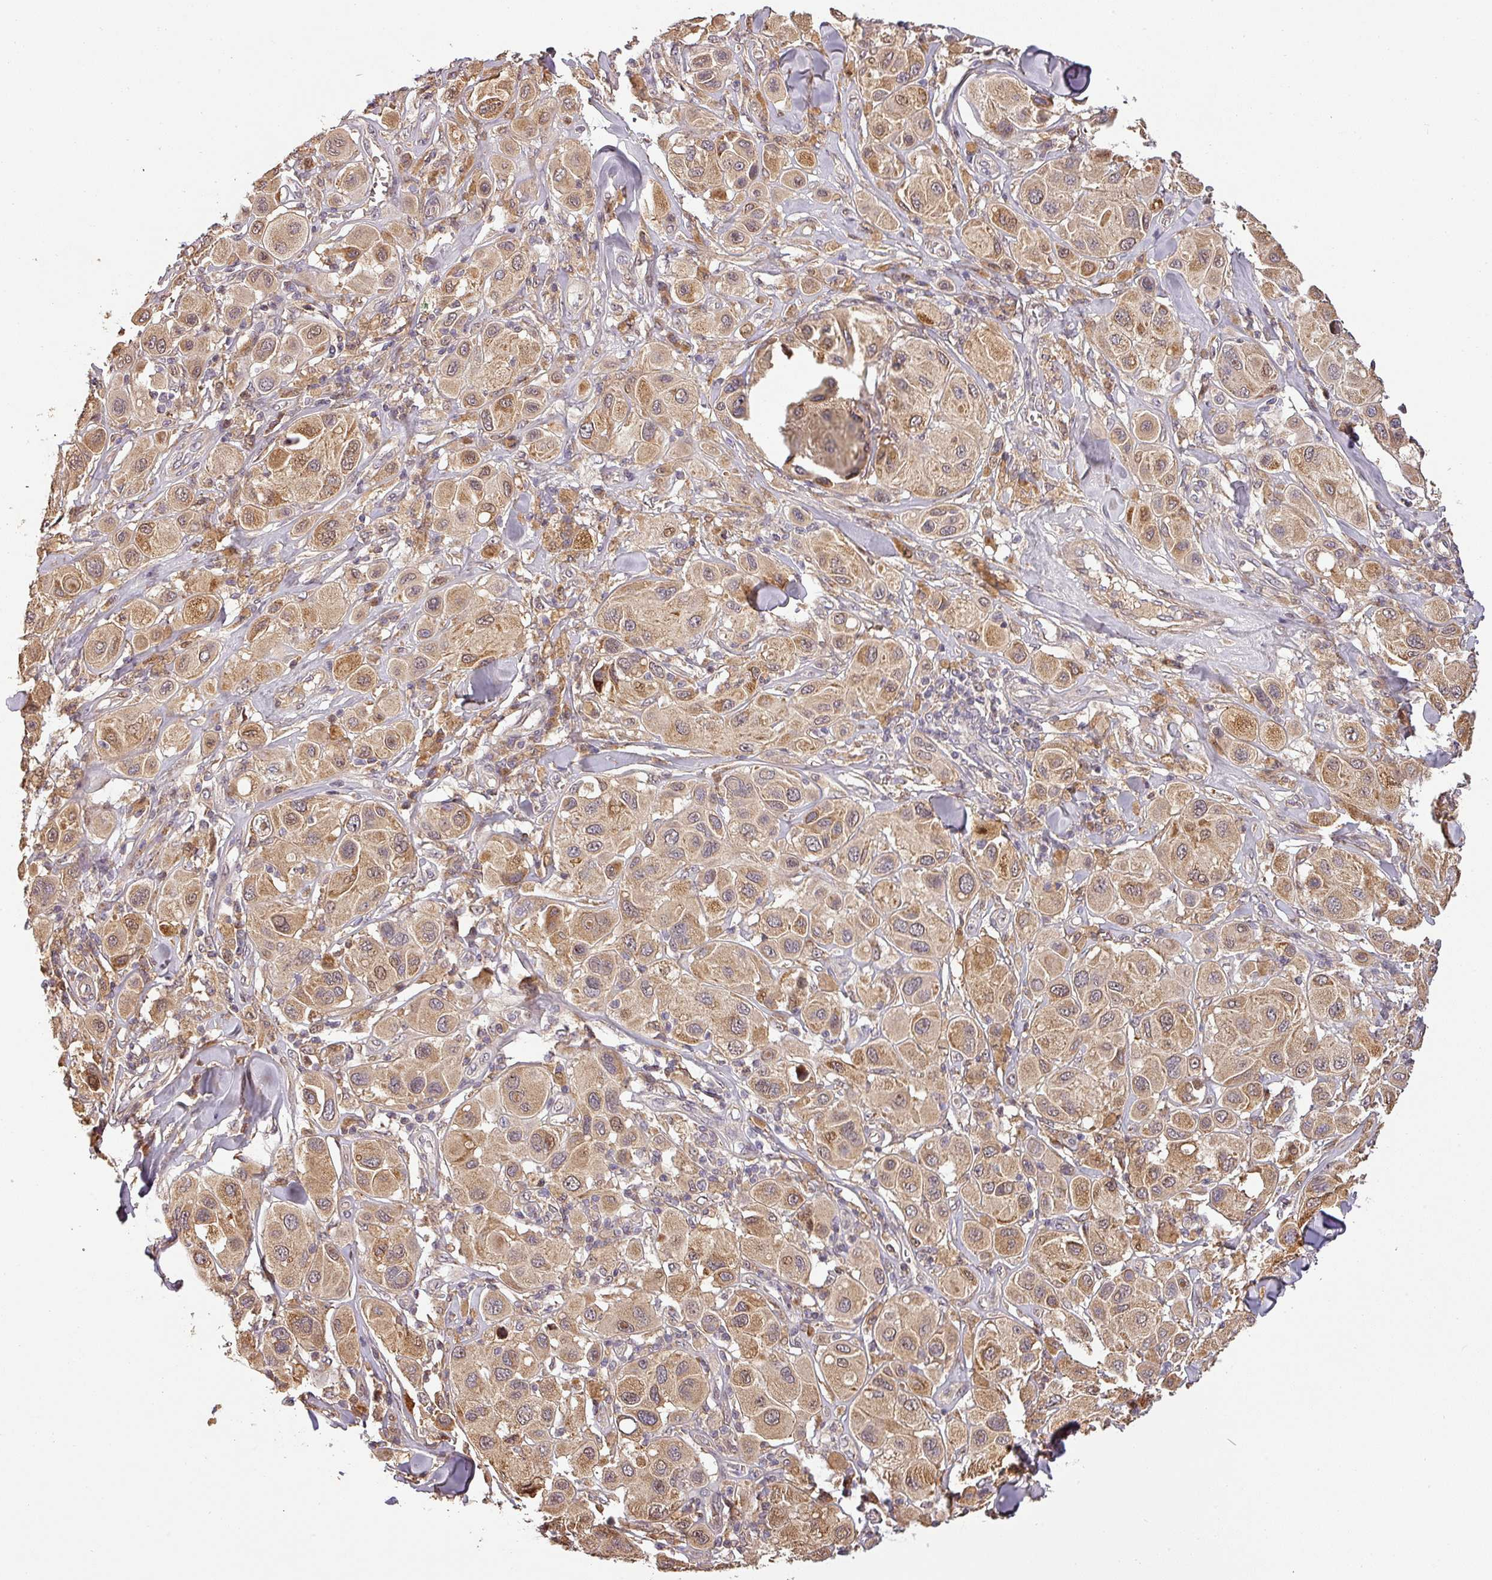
{"staining": {"intensity": "weak", "quantity": ">75%", "location": "cytoplasmic/membranous"}, "tissue": "melanoma", "cell_type": "Tumor cells", "image_type": "cancer", "snomed": [{"axis": "morphology", "description": "Malignant melanoma, Metastatic site"}, {"axis": "topography", "description": "Skin"}], "caption": "Tumor cells demonstrate weak cytoplasmic/membranous staining in about >75% of cells in melanoma.", "gene": "BPIFB3", "patient": {"sex": "male", "age": 41}}